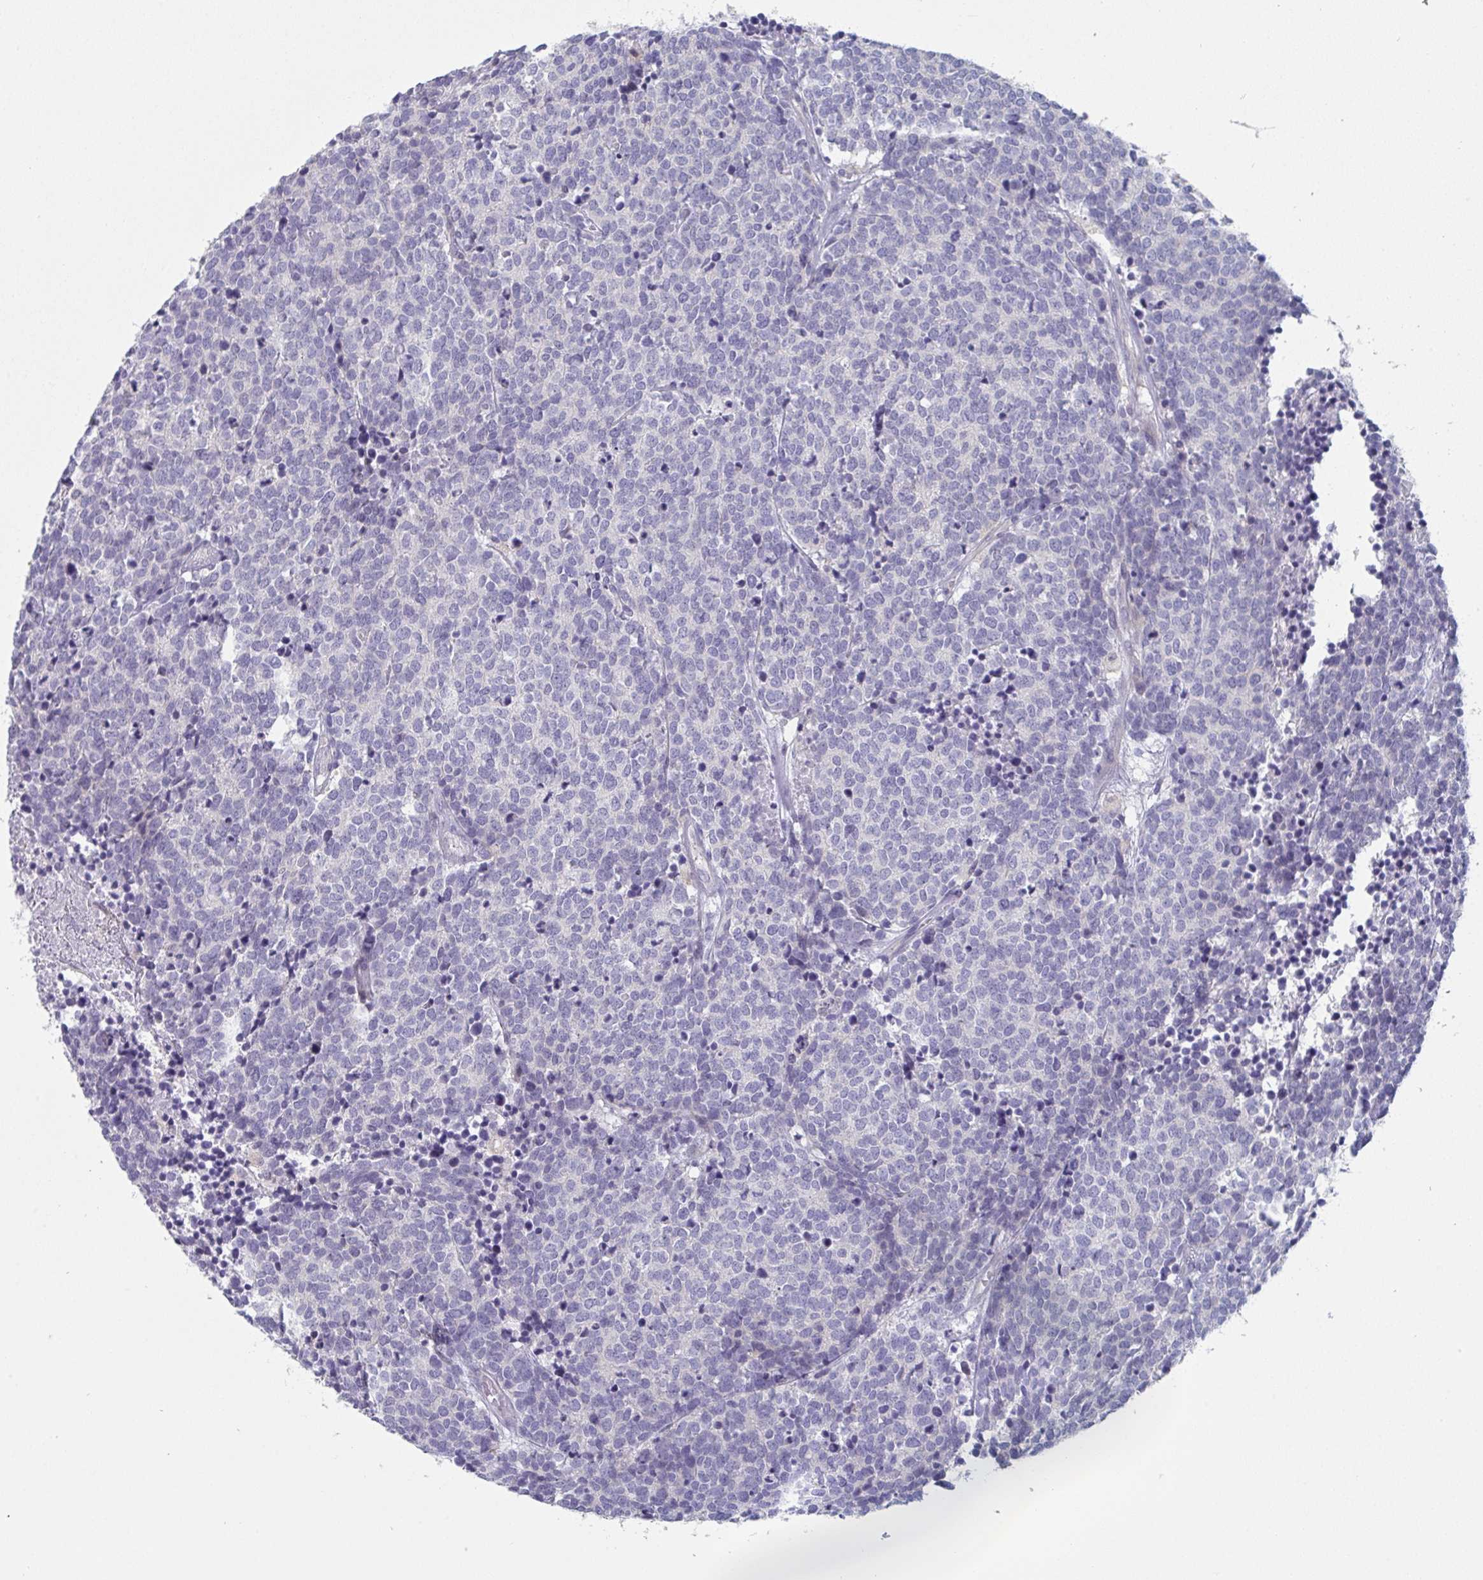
{"staining": {"intensity": "negative", "quantity": "none", "location": "none"}, "tissue": "carcinoid", "cell_type": "Tumor cells", "image_type": "cancer", "snomed": [{"axis": "morphology", "description": "Carcinoid, malignant, NOS"}, {"axis": "topography", "description": "Skin"}], "caption": "An immunohistochemistry histopathology image of carcinoid is shown. There is no staining in tumor cells of carcinoid.", "gene": "PTPRD", "patient": {"sex": "female", "age": 79}}